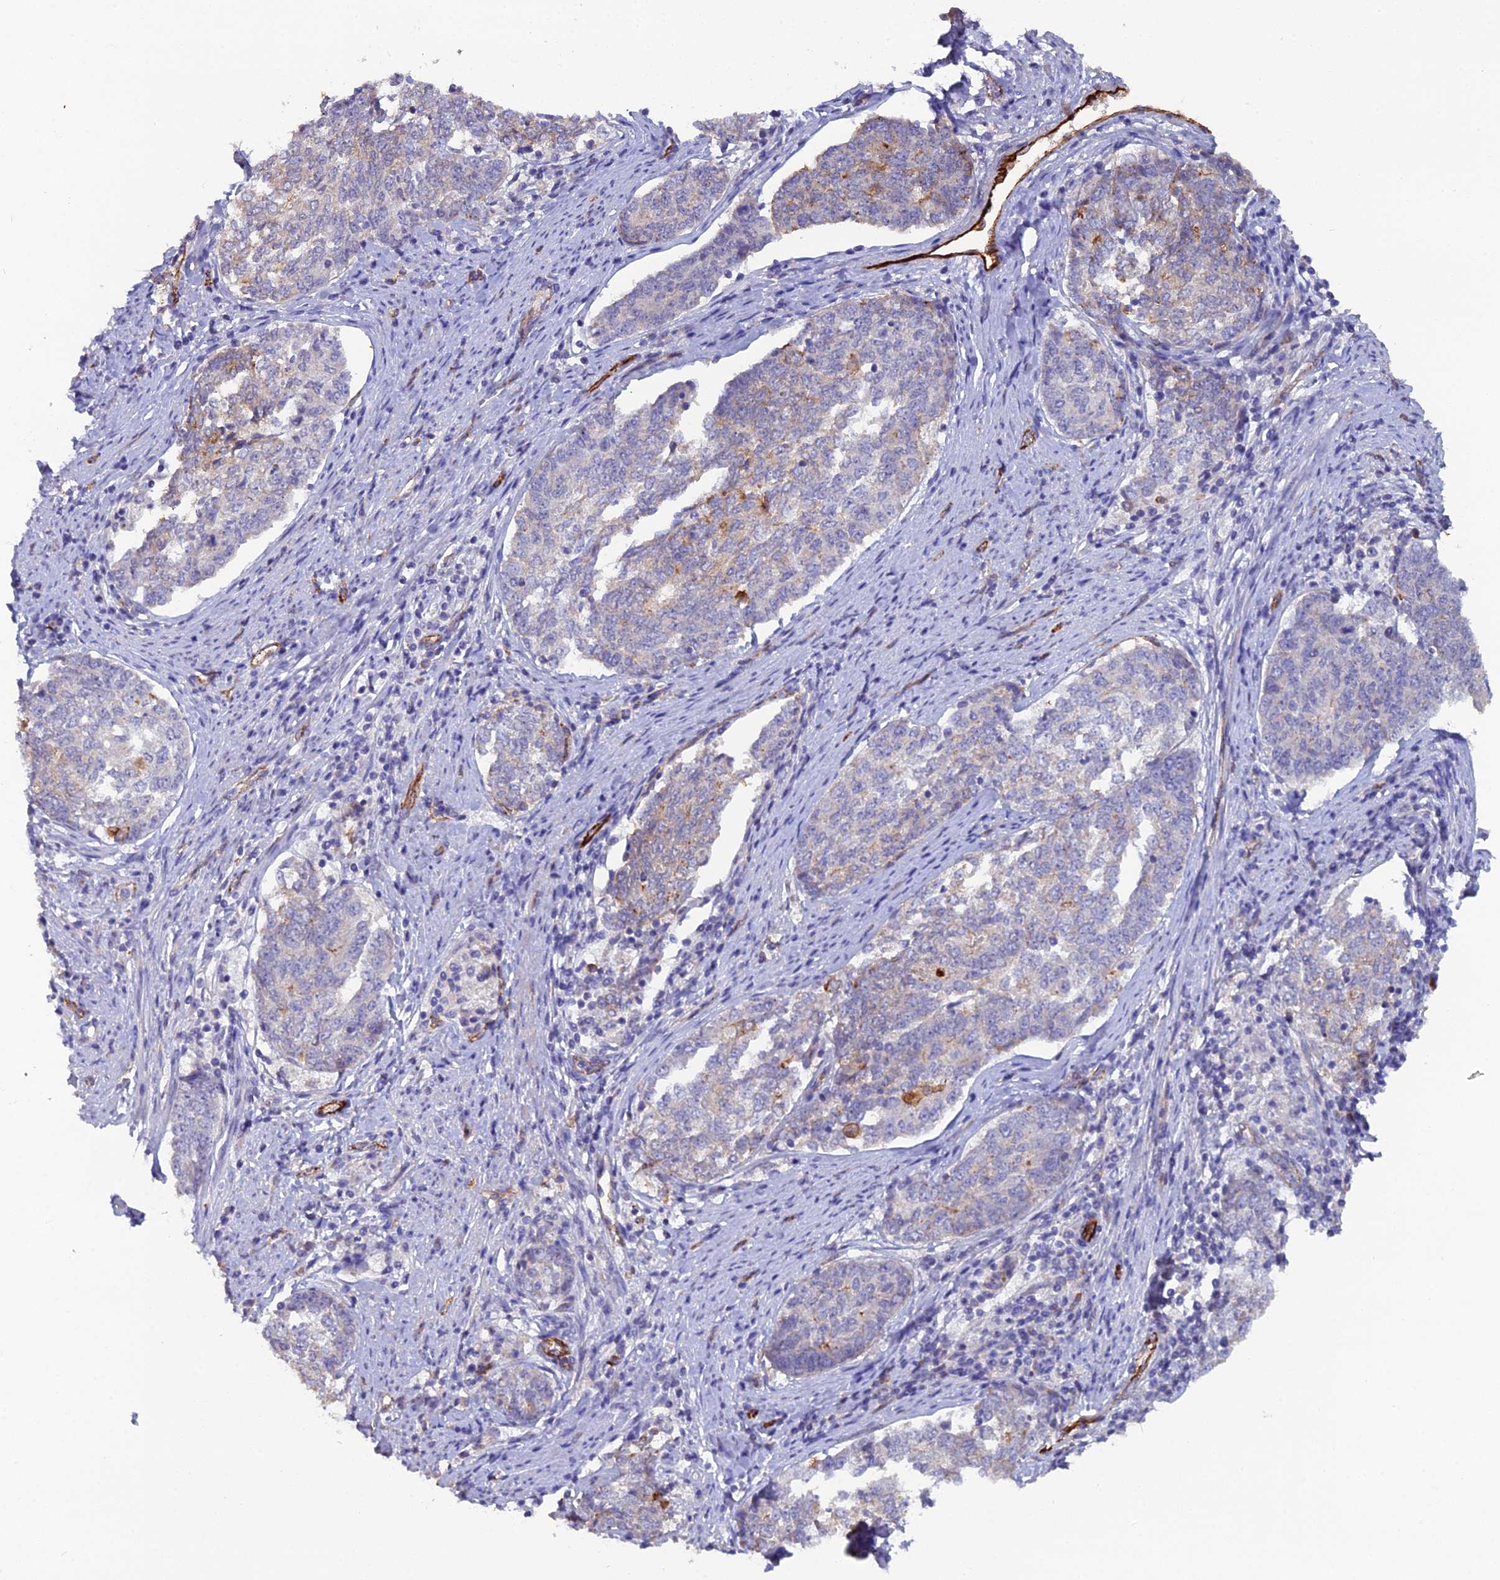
{"staining": {"intensity": "moderate", "quantity": "<25%", "location": "cytoplasmic/membranous"}, "tissue": "endometrial cancer", "cell_type": "Tumor cells", "image_type": "cancer", "snomed": [{"axis": "morphology", "description": "Adenocarcinoma, NOS"}, {"axis": "topography", "description": "Endometrium"}], "caption": "Immunohistochemical staining of endometrial cancer (adenocarcinoma) displays low levels of moderate cytoplasmic/membranous staining in approximately <25% of tumor cells.", "gene": "CFAP47", "patient": {"sex": "female", "age": 80}}